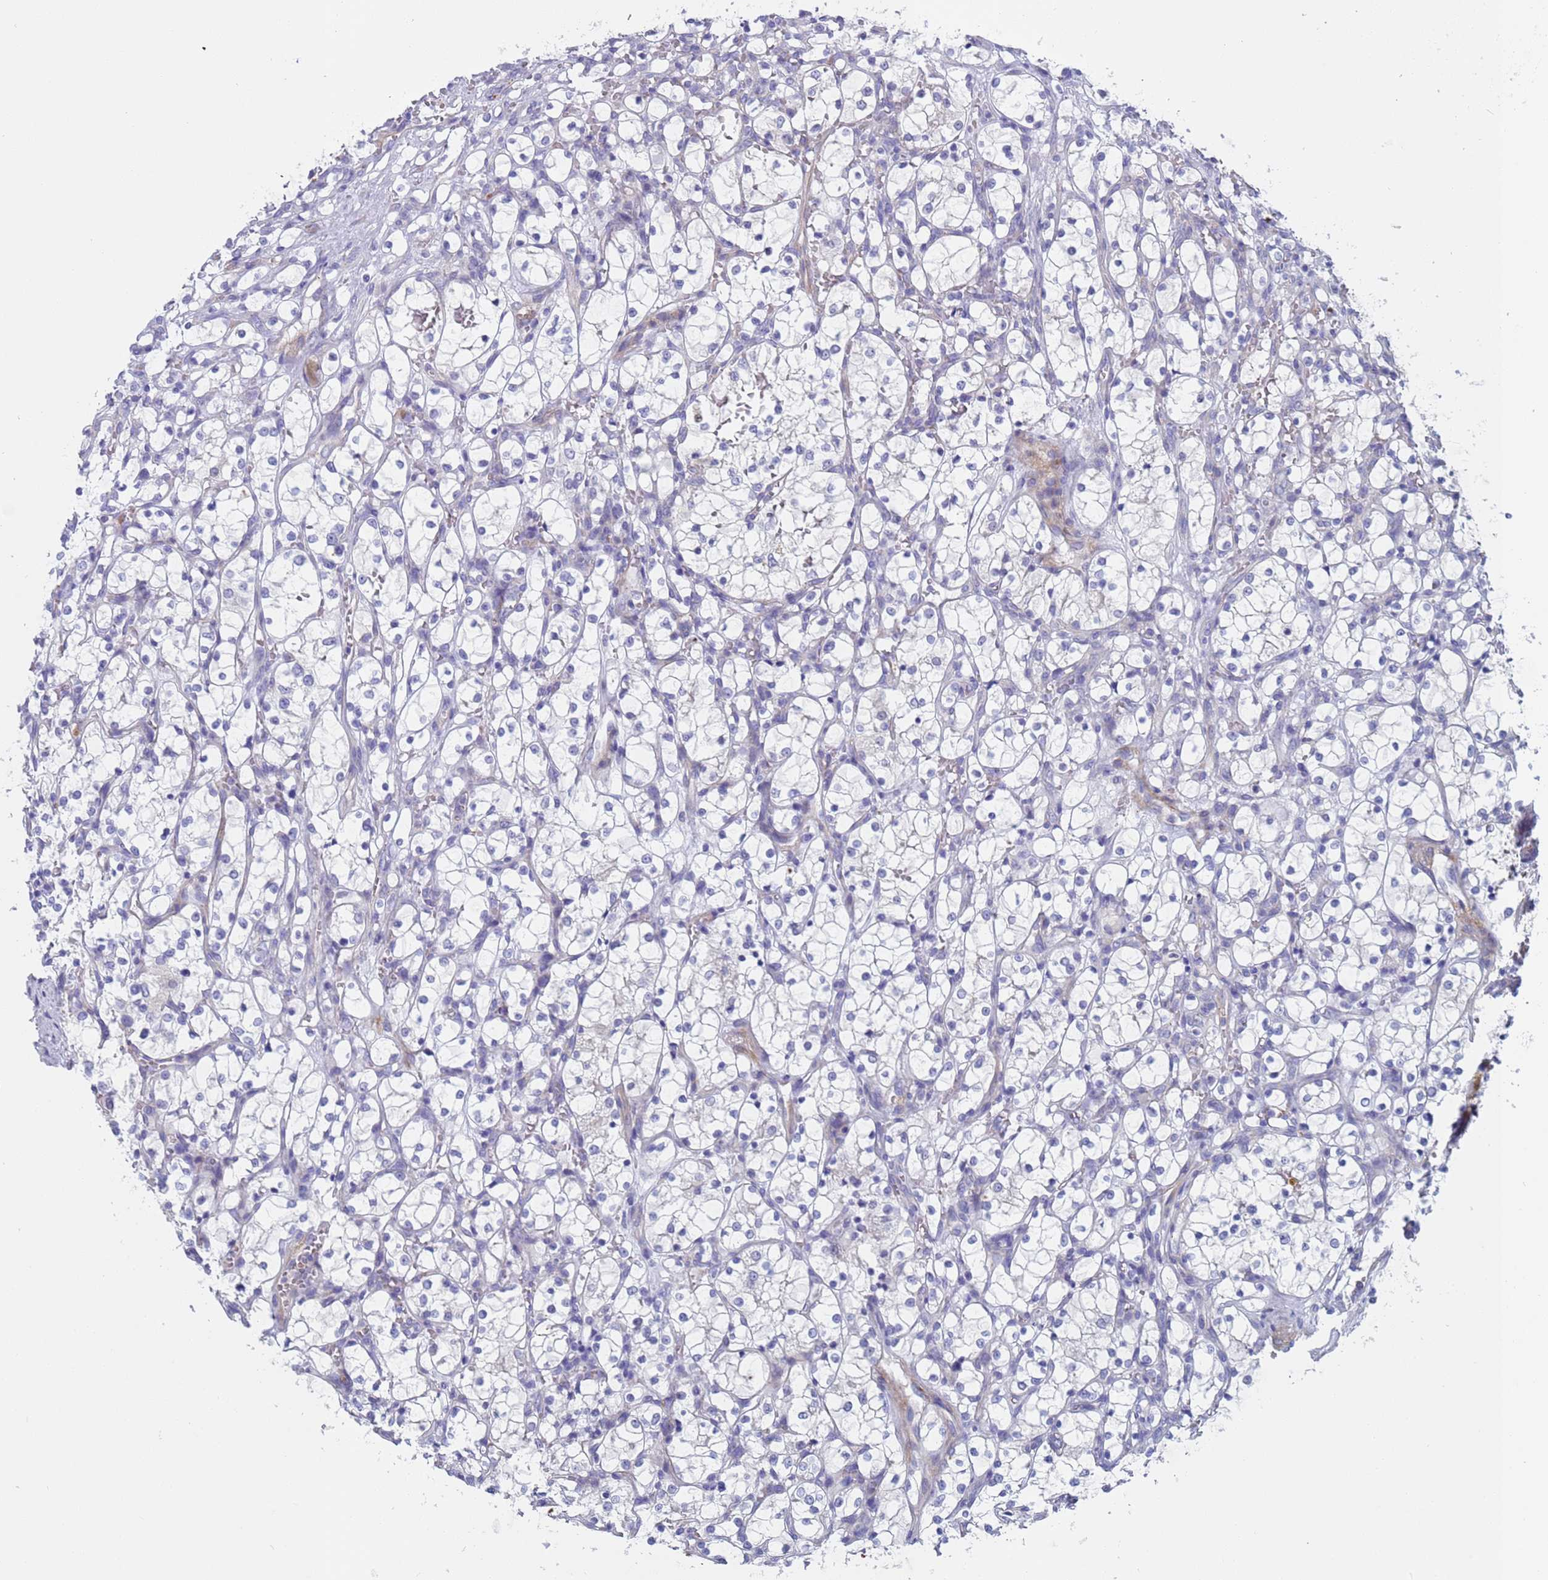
{"staining": {"intensity": "negative", "quantity": "none", "location": "none"}, "tissue": "renal cancer", "cell_type": "Tumor cells", "image_type": "cancer", "snomed": [{"axis": "morphology", "description": "Adenocarcinoma, NOS"}, {"axis": "topography", "description": "Kidney"}], "caption": "DAB (3,3'-diaminobenzidine) immunohistochemical staining of human adenocarcinoma (renal) demonstrates no significant expression in tumor cells. (DAB immunohistochemistry (IHC) with hematoxylin counter stain).", "gene": "KBTBD3", "patient": {"sex": "female", "age": 69}}